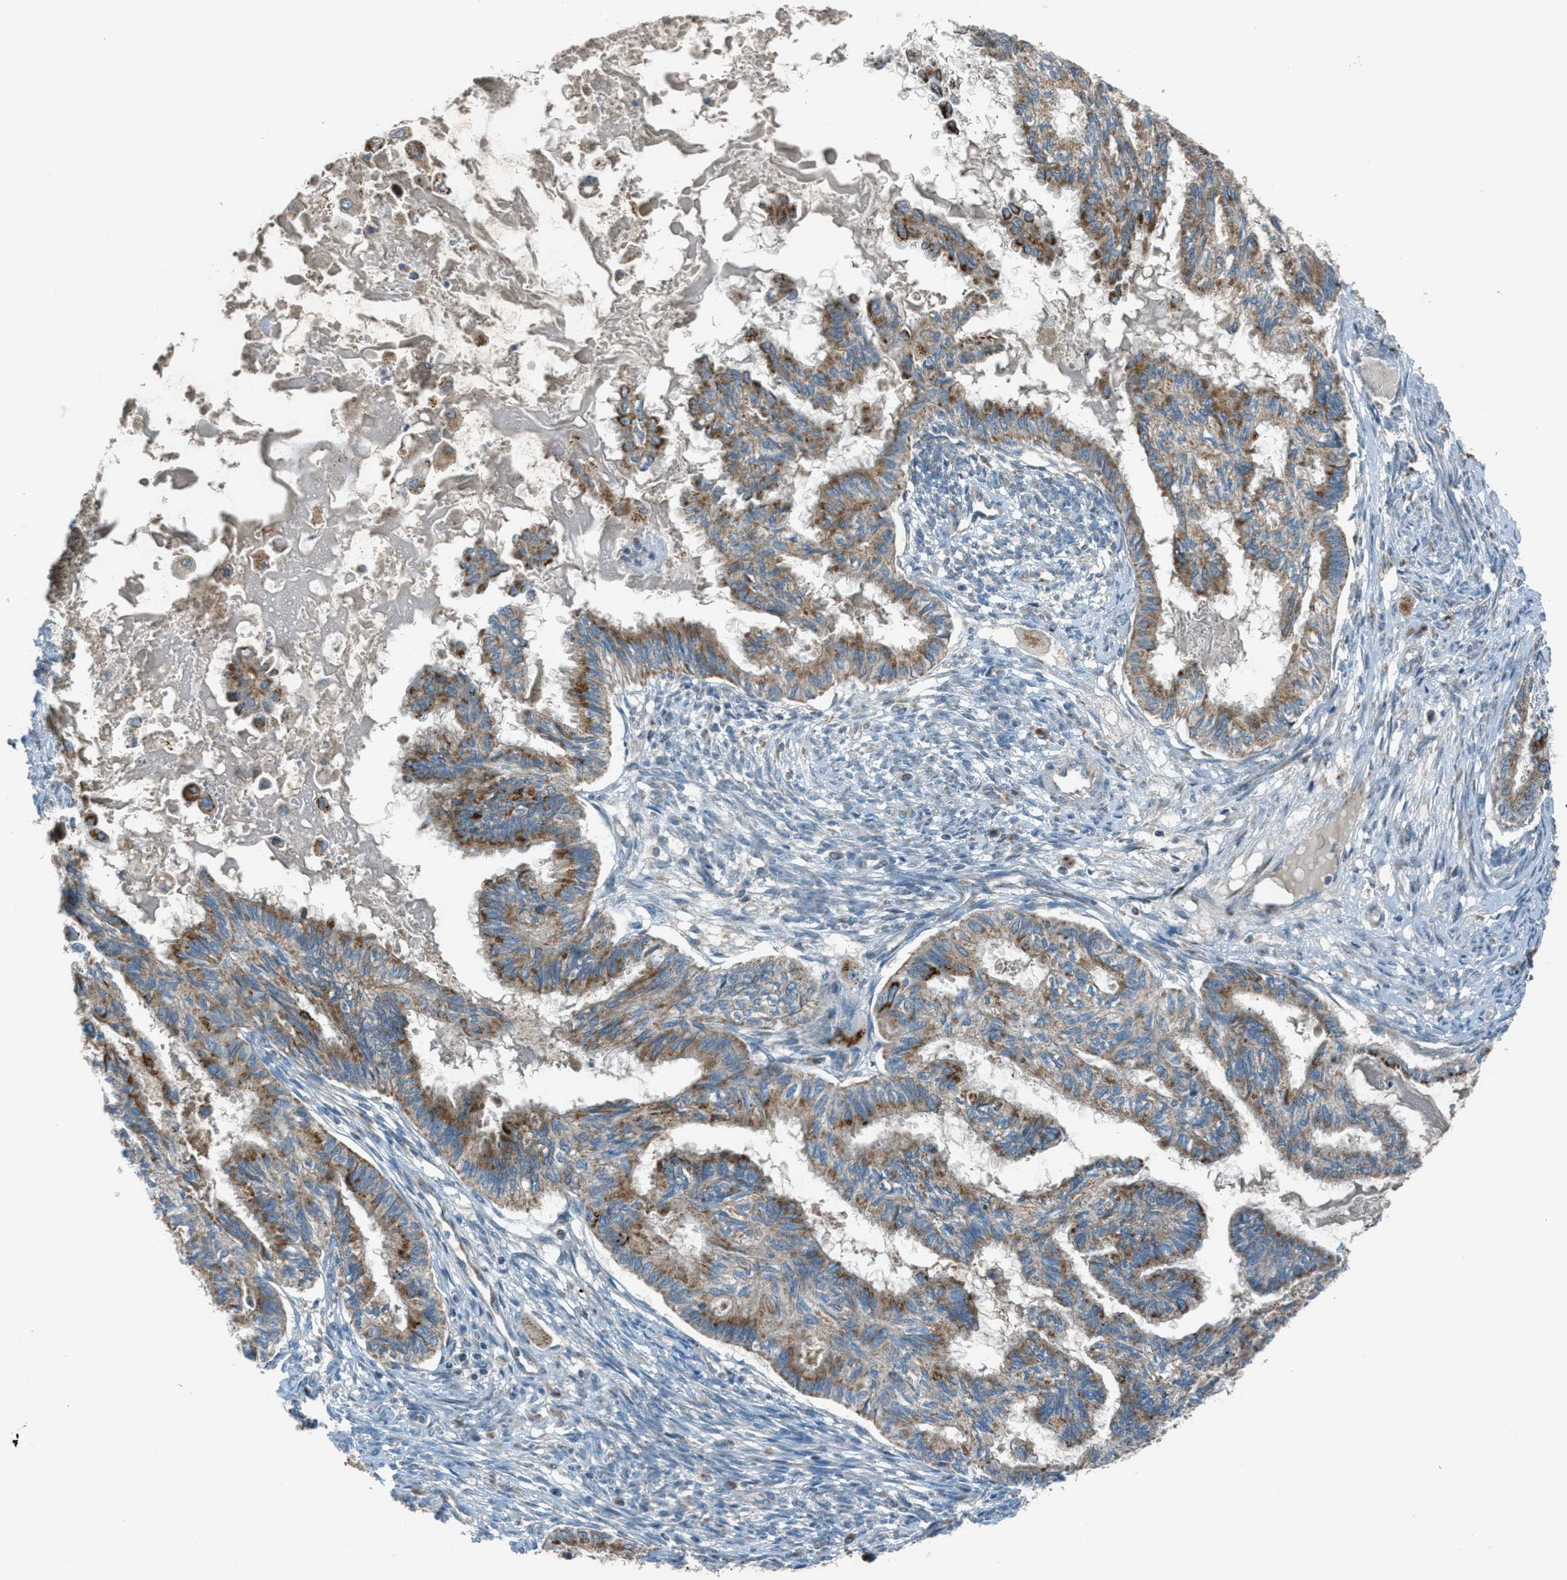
{"staining": {"intensity": "moderate", "quantity": ">75%", "location": "cytoplasmic/membranous"}, "tissue": "cervical cancer", "cell_type": "Tumor cells", "image_type": "cancer", "snomed": [{"axis": "morphology", "description": "Normal tissue, NOS"}, {"axis": "morphology", "description": "Adenocarcinoma, NOS"}, {"axis": "topography", "description": "Cervix"}, {"axis": "topography", "description": "Endometrium"}], "caption": "Immunohistochemical staining of adenocarcinoma (cervical) displays moderate cytoplasmic/membranous protein staining in approximately >75% of tumor cells.", "gene": "BCKDK", "patient": {"sex": "female", "age": 86}}